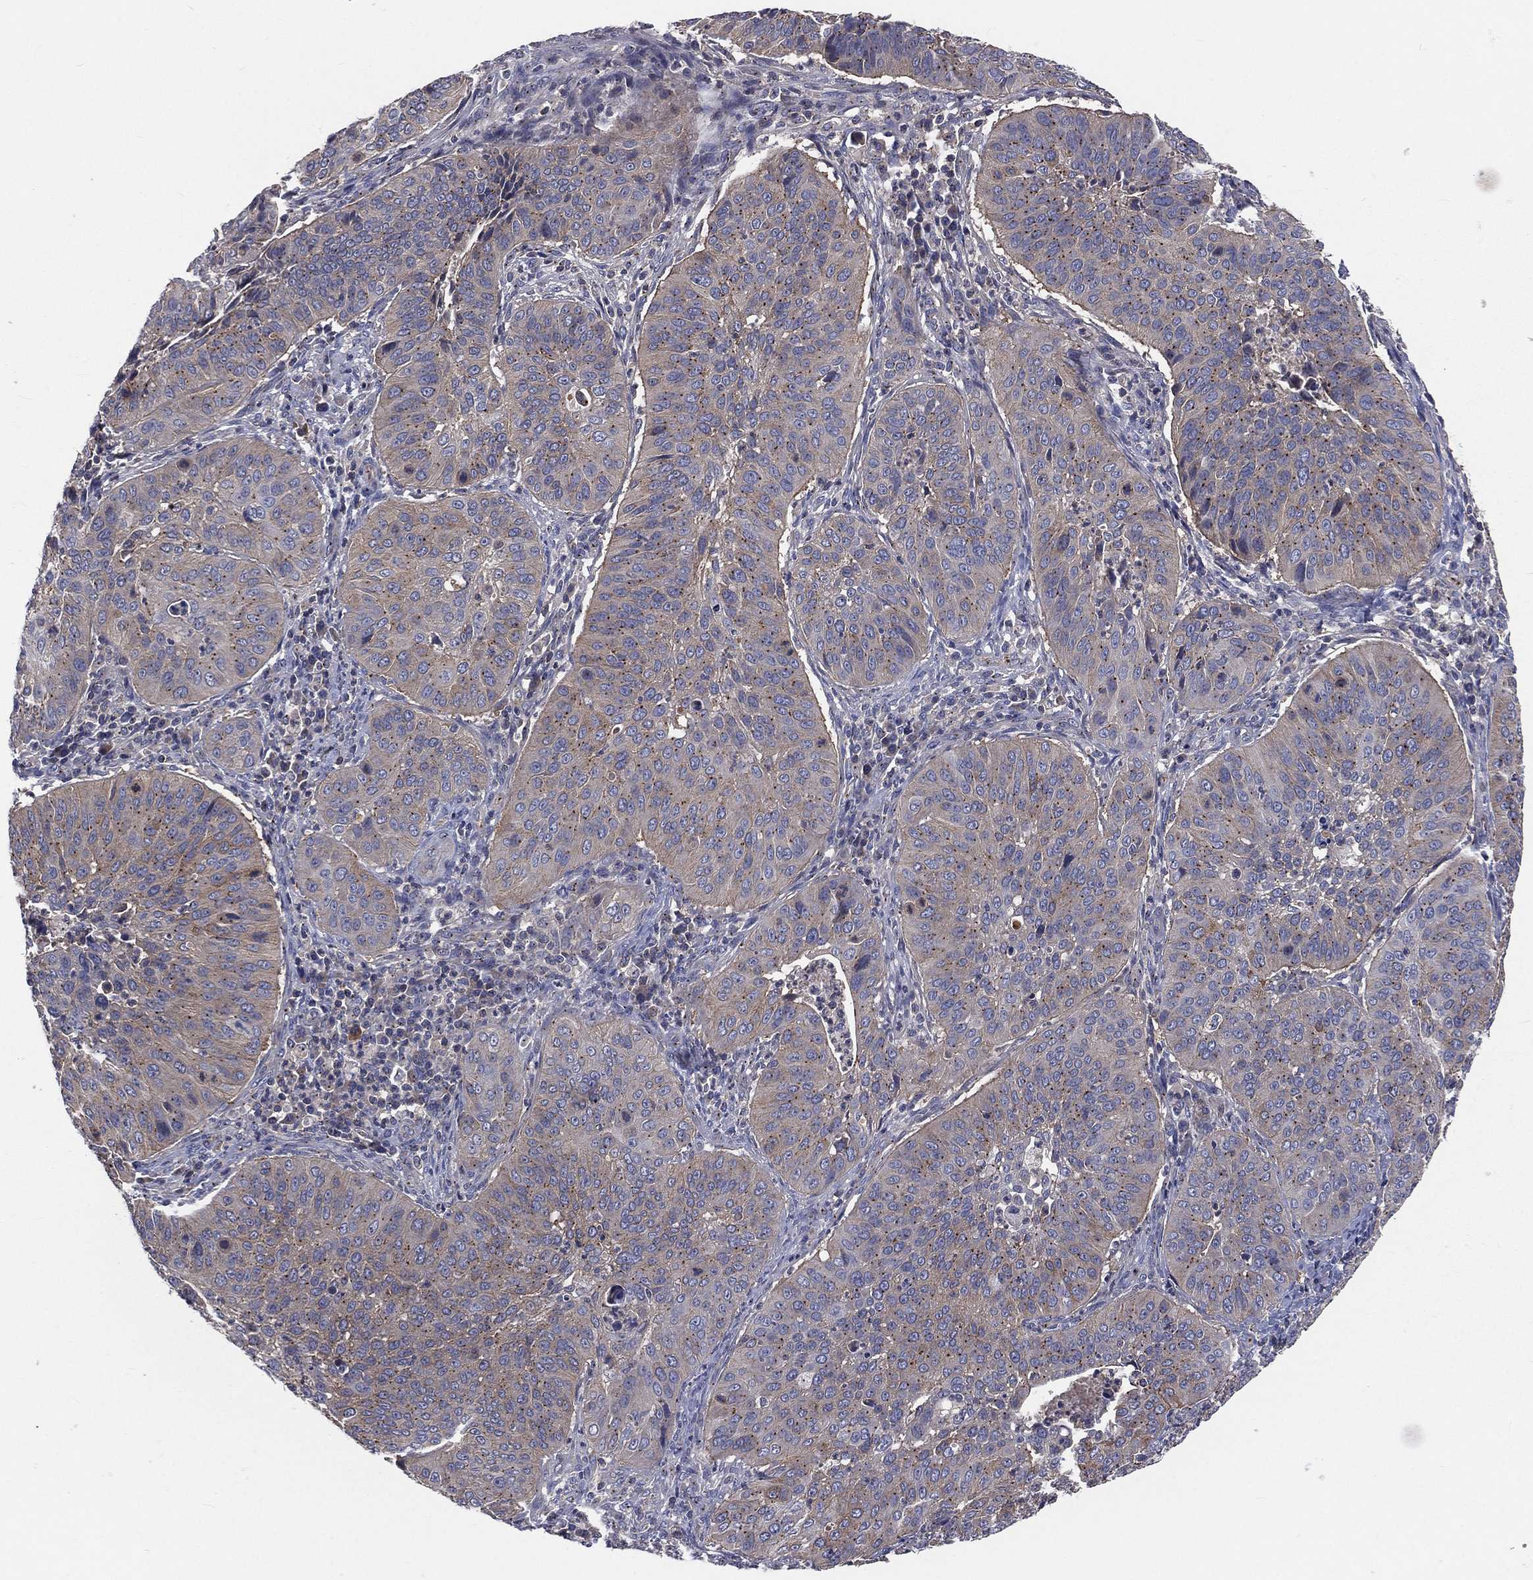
{"staining": {"intensity": "moderate", "quantity": "<25%", "location": "cytoplasmic/membranous"}, "tissue": "cervical cancer", "cell_type": "Tumor cells", "image_type": "cancer", "snomed": [{"axis": "morphology", "description": "Normal tissue, NOS"}, {"axis": "morphology", "description": "Squamous cell carcinoma, NOS"}, {"axis": "topography", "description": "Cervix"}], "caption": "Immunohistochemistry (DAB) staining of human cervical cancer (squamous cell carcinoma) displays moderate cytoplasmic/membranous protein positivity in approximately <25% of tumor cells. (DAB (3,3'-diaminobenzidine) IHC, brown staining for protein, blue staining for nuclei).", "gene": "CROCC", "patient": {"sex": "female", "age": 39}}